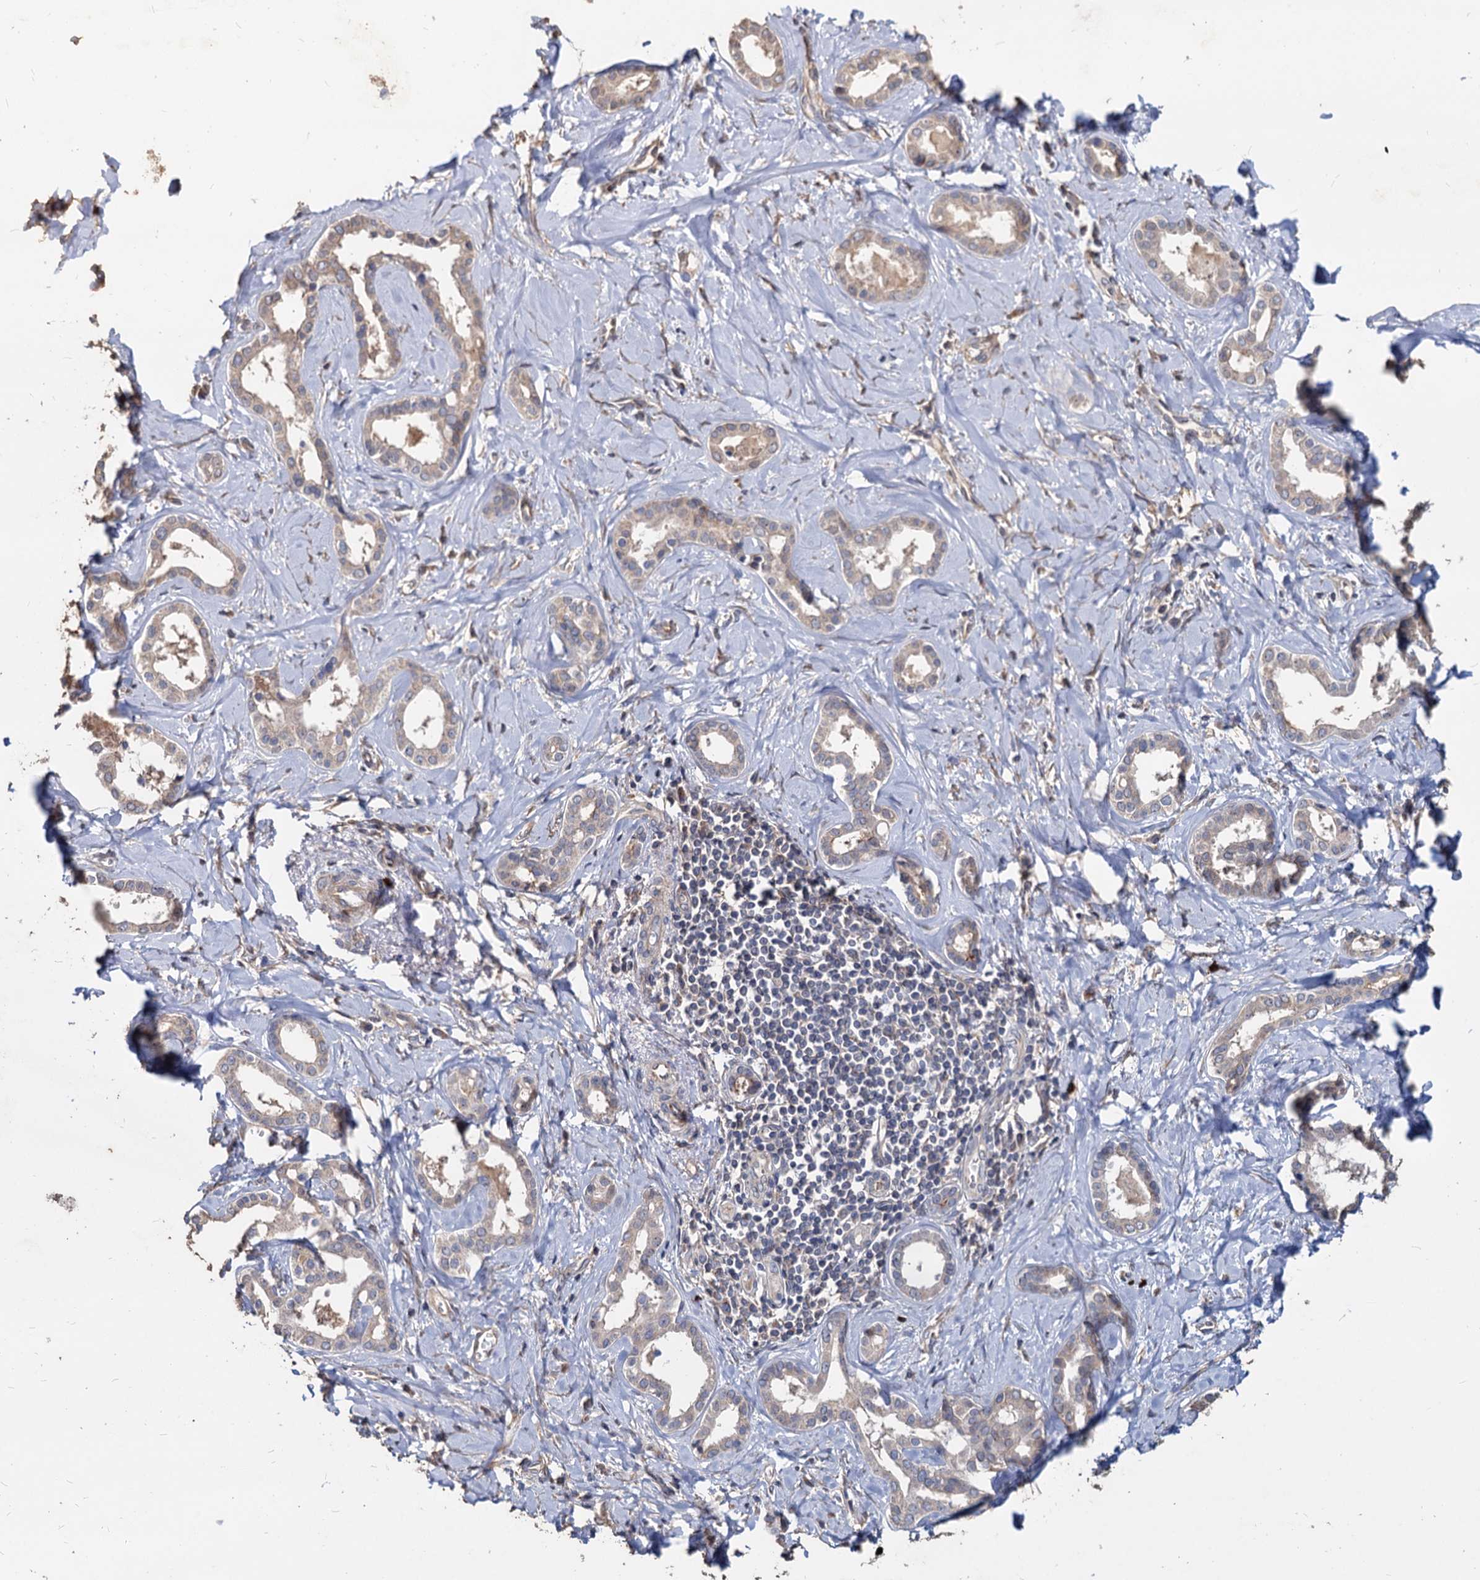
{"staining": {"intensity": "weak", "quantity": "25%-75%", "location": "cytoplasmic/membranous"}, "tissue": "liver cancer", "cell_type": "Tumor cells", "image_type": "cancer", "snomed": [{"axis": "morphology", "description": "Cholangiocarcinoma"}, {"axis": "topography", "description": "Liver"}], "caption": "Liver cancer (cholangiocarcinoma) tissue demonstrates weak cytoplasmic/membranous staining in approximately 25%-75% of tumor cells, visualized by immunohistochemistry. The staining was performed using DAB, with brown indicating positive protein expression. Nuclei are stained blue with hematoxylin.", "gene": "DEPDC4", "patient": {"sex": "female", "age": 77}}